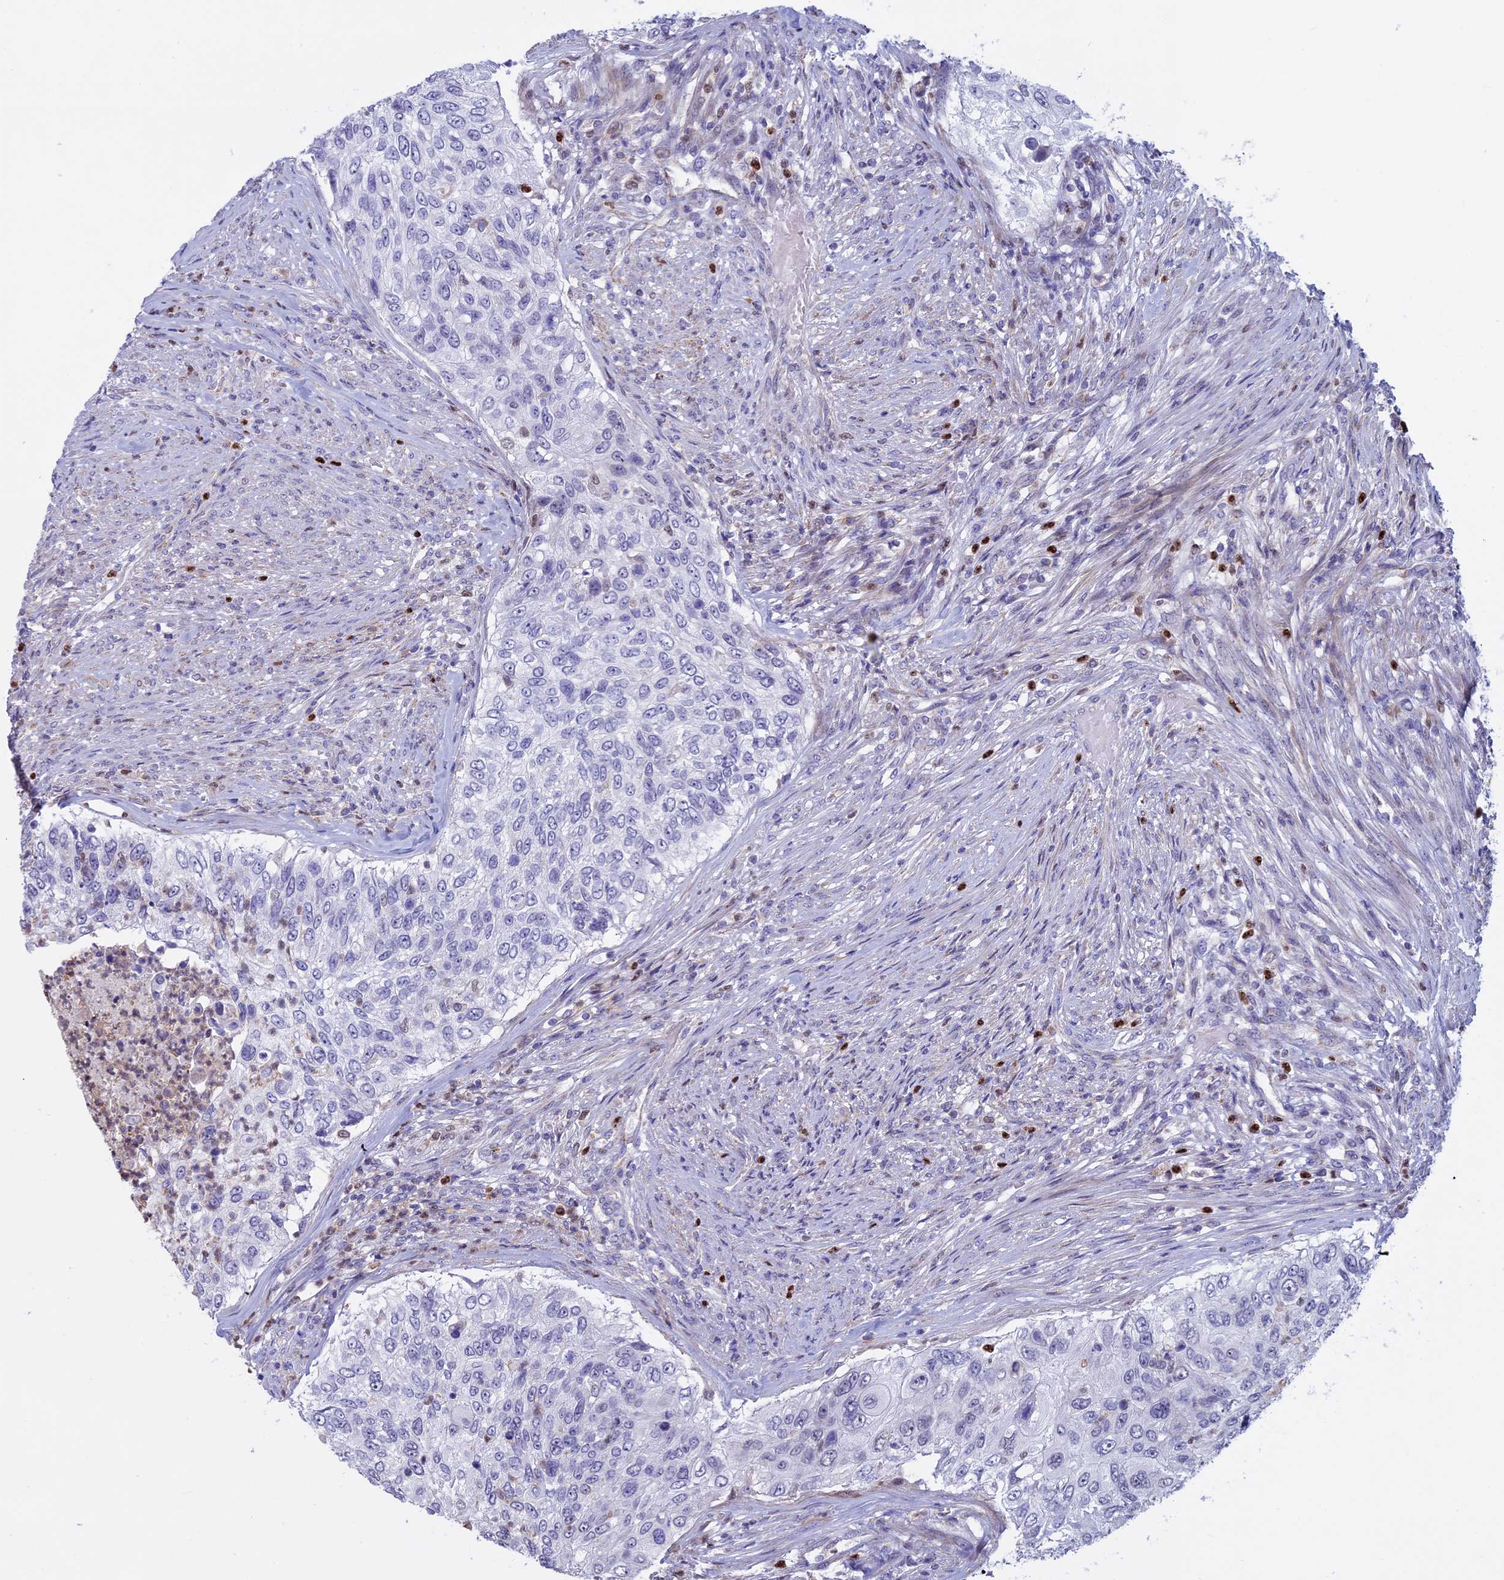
{"staining": {"intensity": "negative", "quantity": "none", "location": "none"}, "tissue": "urothelial cancer", "cell_type": "Tumor cells", "image_type": "cancer", "snomed": [{"axis": "morphology", "description": "Urothelial carcinoma, High grade"}, {"axis": "topography", "description": "Urinary bladder"}], "caption": "Human high-grade urothelial carcinoma stained for a protein using immunohistochemistry (IHC) shows no expression in tumor cells.", "gene": "ACSS1", "patient": {"sex": "female", "age": 60}}